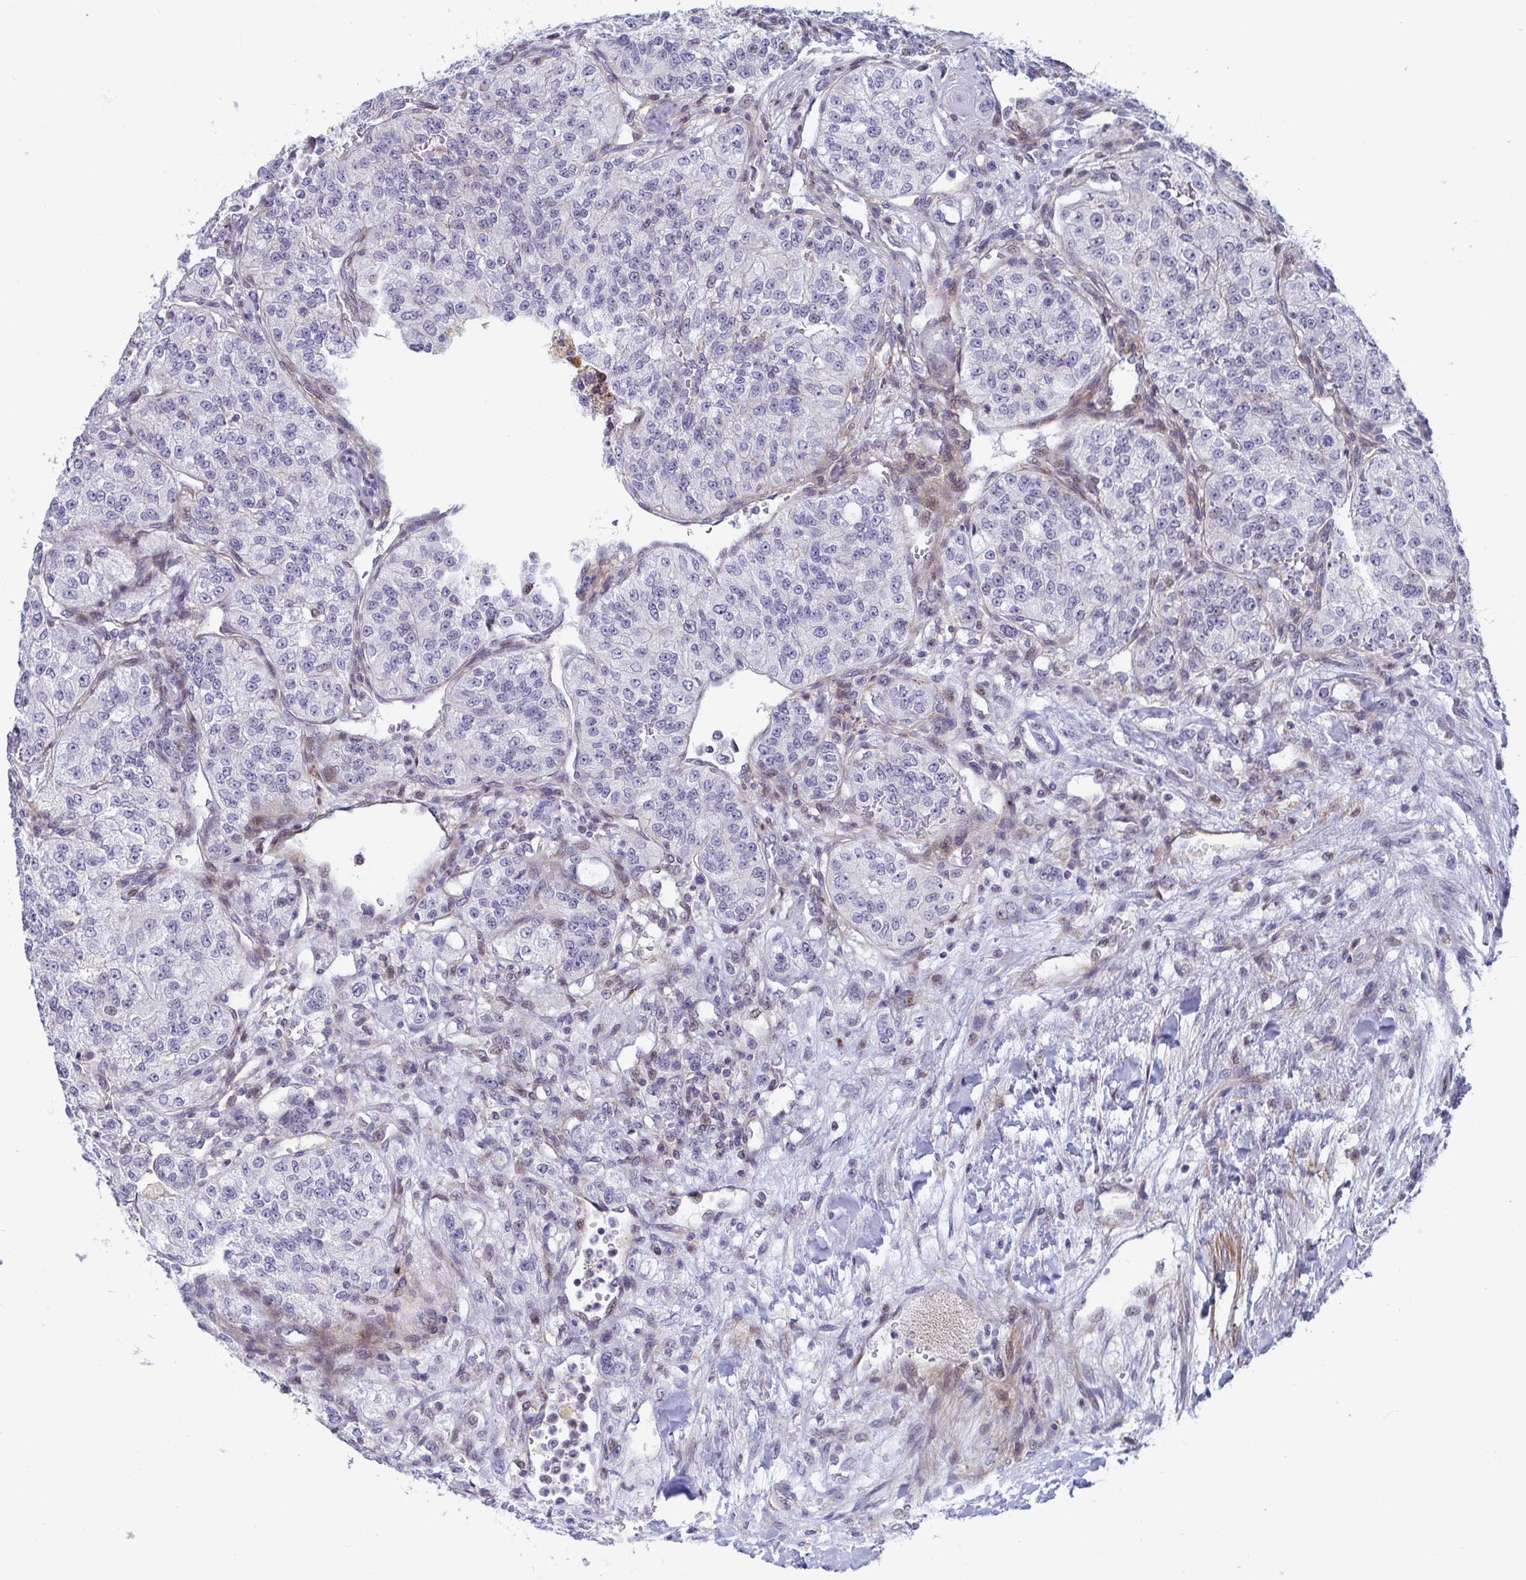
{"staining": {"intensity": "negative", "quantity": "none", "location": "none"}, "tissue": "renal cancer", "cell_type": "Tumor cells", "image_type": "cancer", "snomed": [{"axis": "morphology", "description": "Adenocarcinoma, NOS"}, {"axis": "topography", "description": "Kidney"}], "caption": "Immunohistochemical staining of renal cancer (adenocarcinoma) demonstrates no significant positivity in tumor cells.", "gene": "WDR72", "patient": {"sex": "female", "age": 63}}